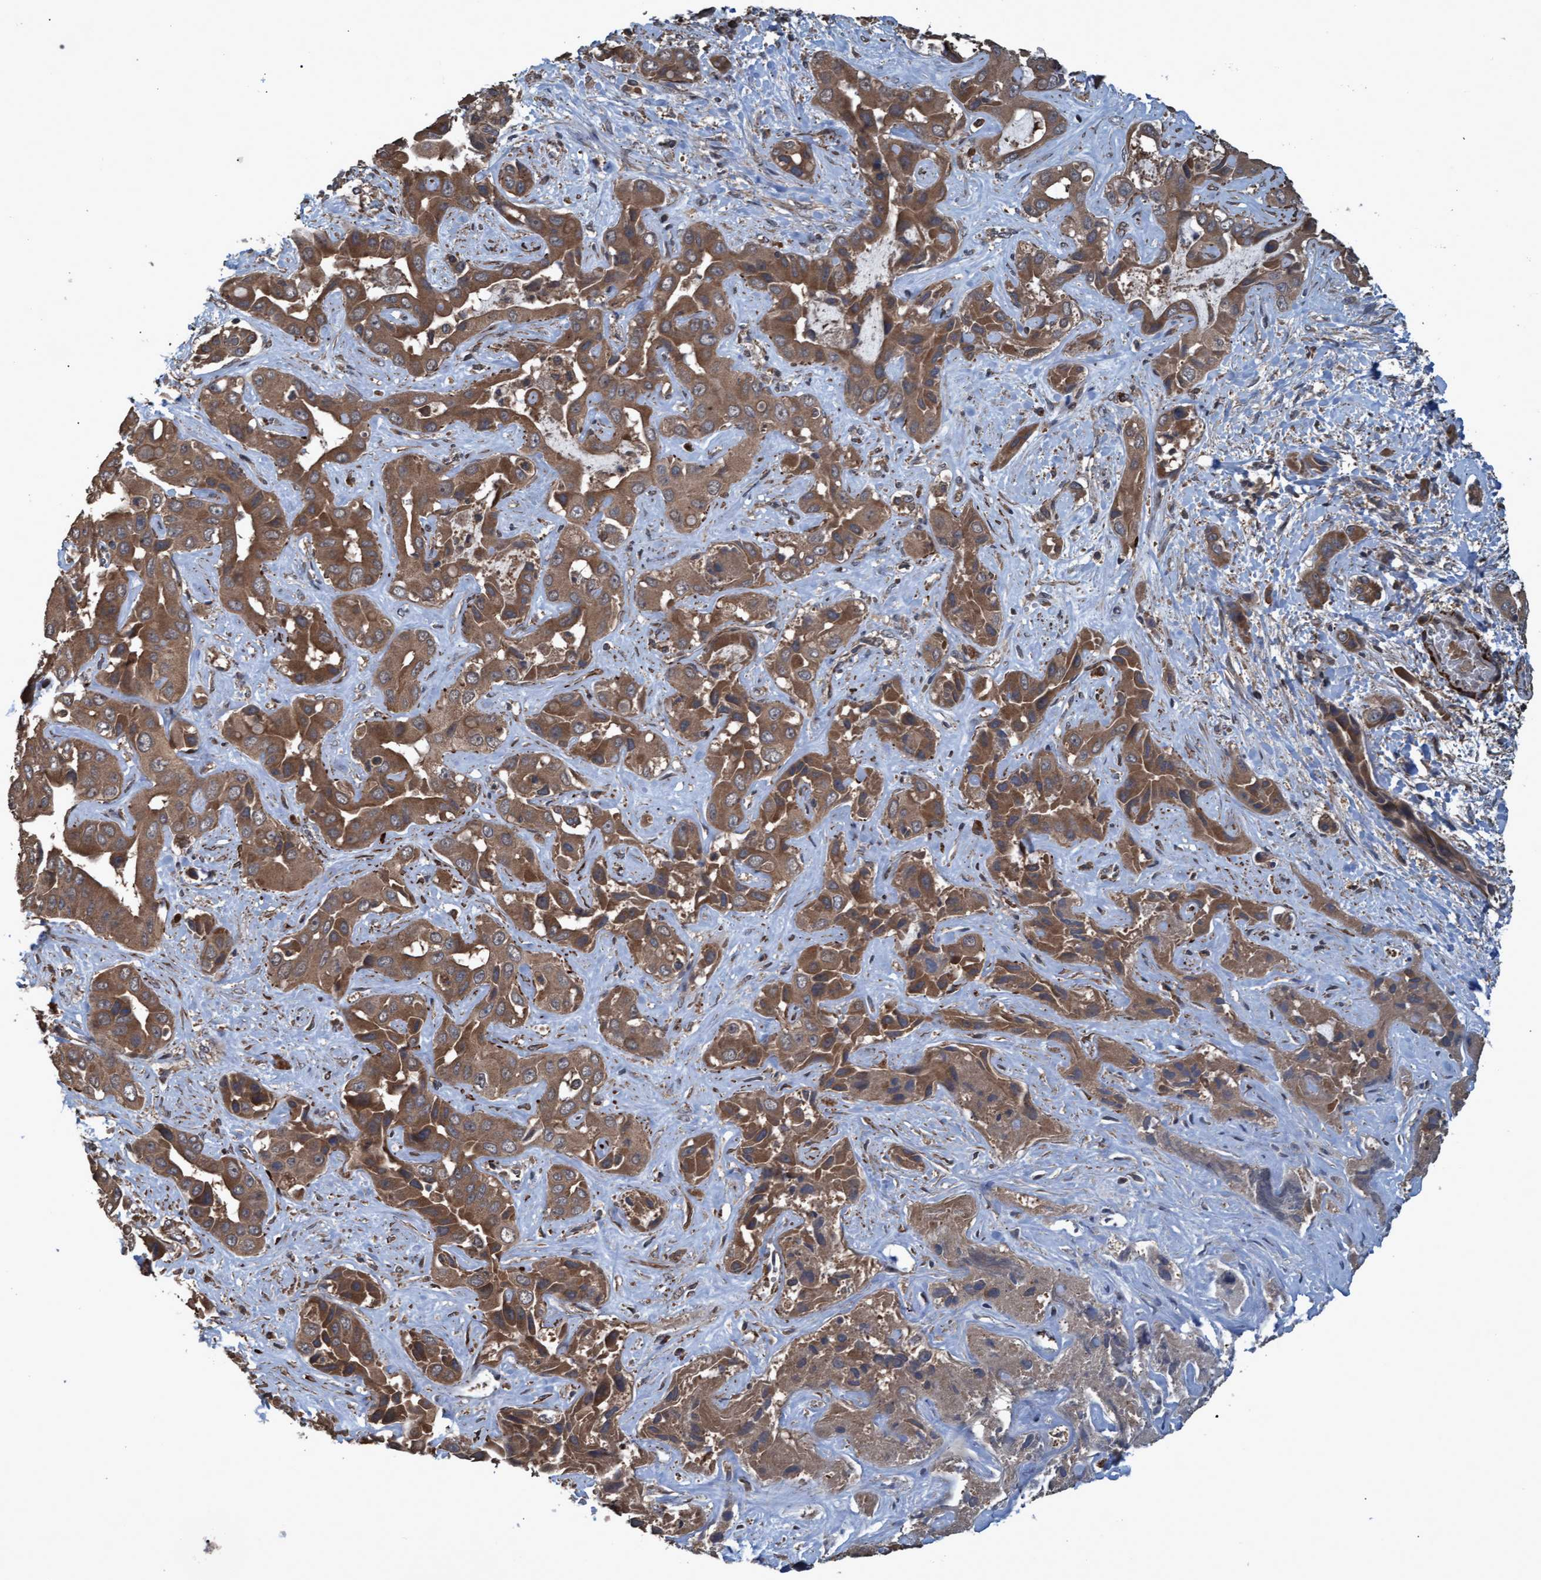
{"staining": {"intensity": "moderate", "quantity": ">75%", "location": "cytoplasmic/membranous"}, "tissue": "liver cancer", "cell_type": "Tumor cells", "image_type": "cancer", "snomed": [{"axis": "morphology", "description": "Cholangiocarcinoma"}, {"axis": "topography", "description": "Liver"}], "caption": "About >75% of tumor cells in liver cancer display moderate cytoplasmic/membranous protein expression as visualized by brown immunohistochemical staining.", "gene": "GGT6", "patient": {"sex": "female", "age": 52}}